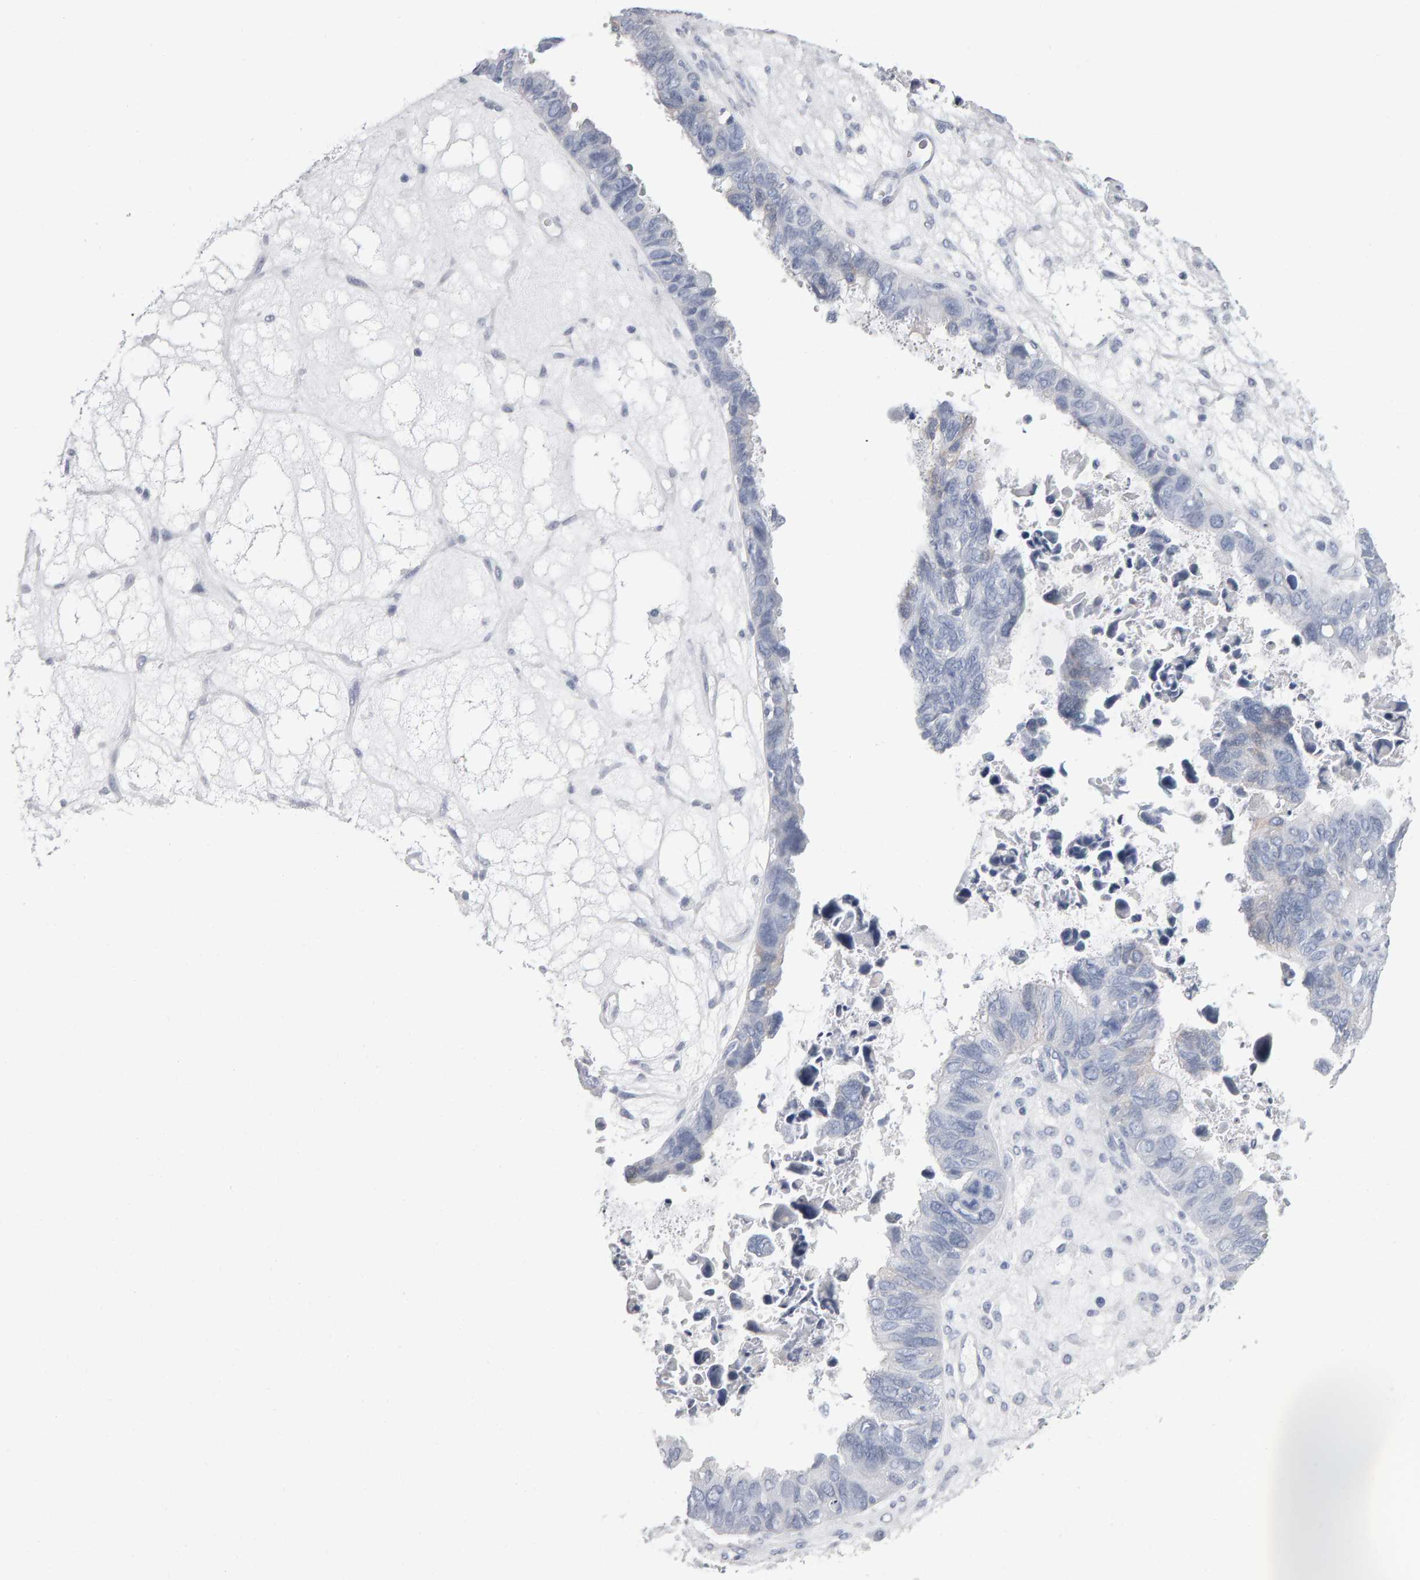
{"staining": {"intensity": "negative", "quantity": "none", "location": "none"}, "tissue": "ovarian cancer", "cell_type": "Tumor cells", "image_type": "cancer", "snomed": [{"axis": "morphology", "description": "Cystadenocarcinoma, serous, NOS"}, {"axis": "topography", "description": "Ovary"}], "caption": "This photomicrograph is of ovarian serous cystadenocarcinoma stained with immunohistochemistry (IHC) to label a protein in brown with the nuclei are counter-stained blue. There is no expression in tumor cells. (DAB IHC visualized using brightfield microscopy, high magnification).", "gene": "NCDN", "patient": {"sex": "female", "age": 79}}